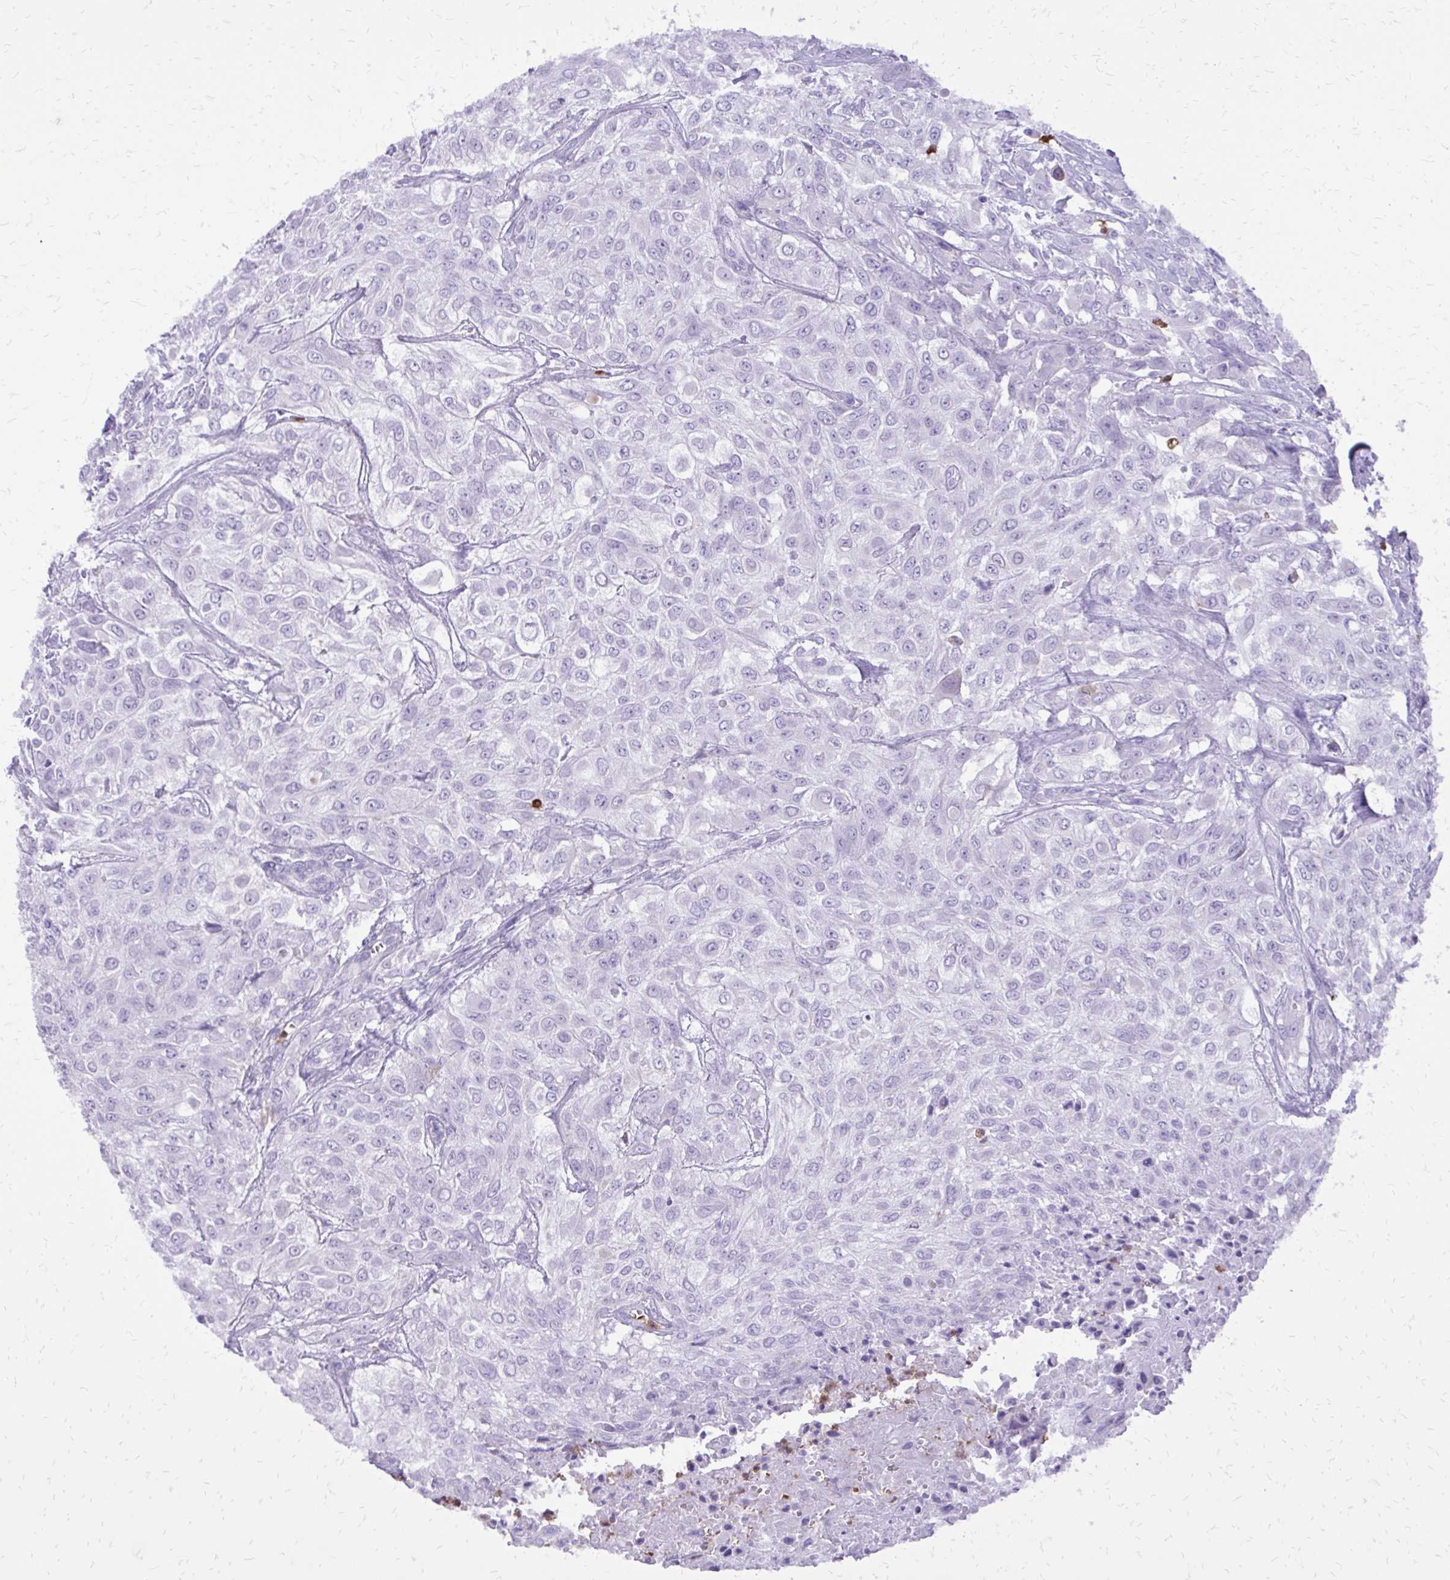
{"staining": {"intensity": "negative", "quantity": "none", "location": "none"}, "tissue": "urothelial cancer", "cell_type": "Tumor cells", "image_type": "cancer", "snomed": [{"axis": "morphology", "description": "Urothelial carcinoma, High grade"}, {"axis": "topography", "description": "Urinary bladder"}], "caption": "Human high-grade urothelial carcinoma stained for a protein using immunohistochemistry shows no staining in tumor cells.", "gene": "CAT", "patient": {"sex": "male", "age": 57}}